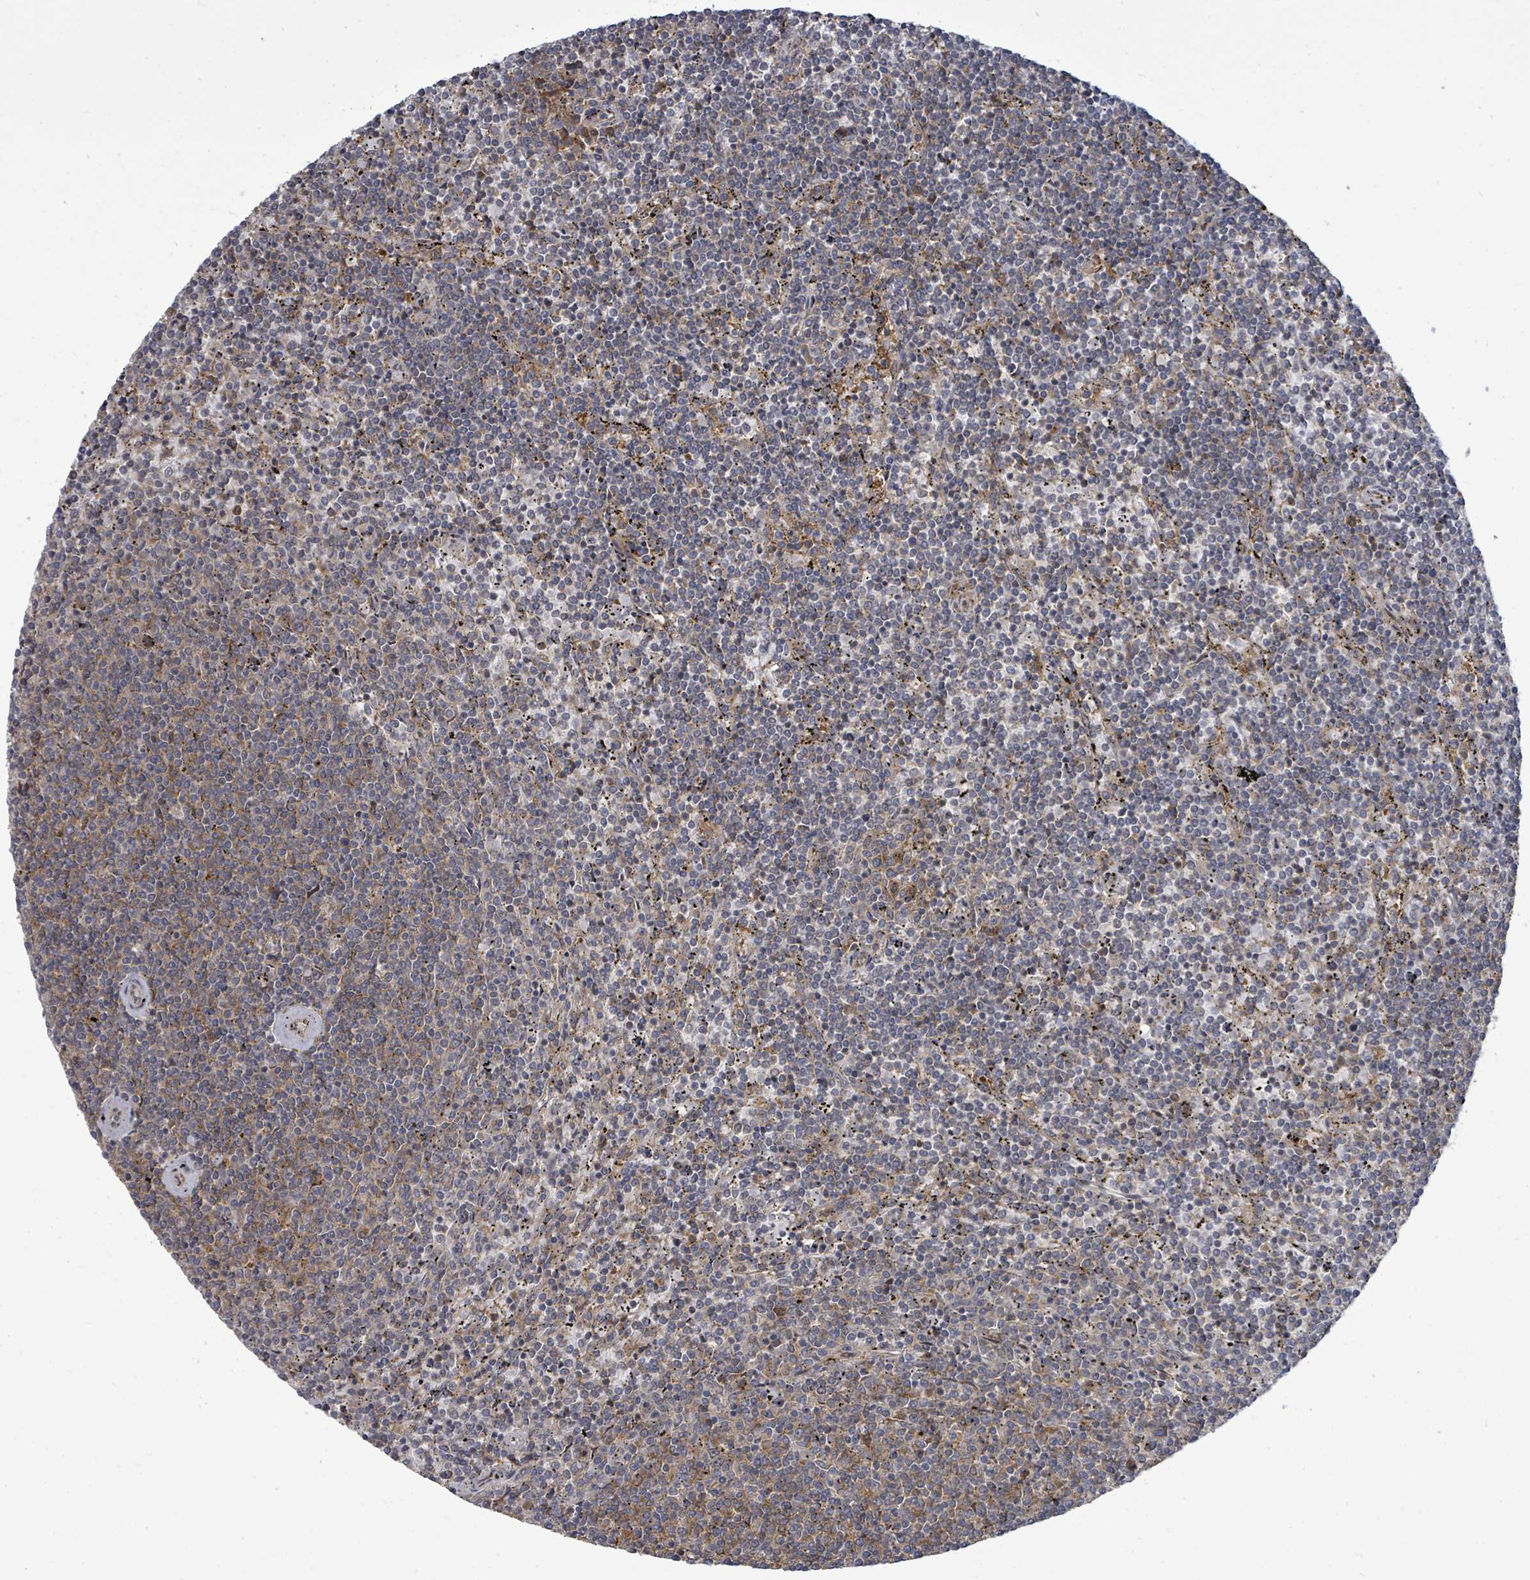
{"staining": {"intensity": "moderate", "quantity": "25%-75%", "location": "cytoplasmic/membranous"}, "tissue": "lymphoma", "cell_type": "Tumor cells", "image_type": "cancer", "snomed": [{"axis": "morphology", "description": "Malignant lymphoma, non-Hodgkin's type, Low grade"}, {"axis": "topography", "description": "Spleen"}], "caption": "An immunohistochemistry (IHC) image of tumor tissue is shown. Protein staining in brown shows moderate cytoplasmic/membranous positivity in lymphoma within tumor cells. The staining was performed using DAB, with brown indicating positive protein expression. Nuclei are stained blue with hematoxylin.", "gene": "EIF3C", "patient": {"sex": "female", "age": 50}}